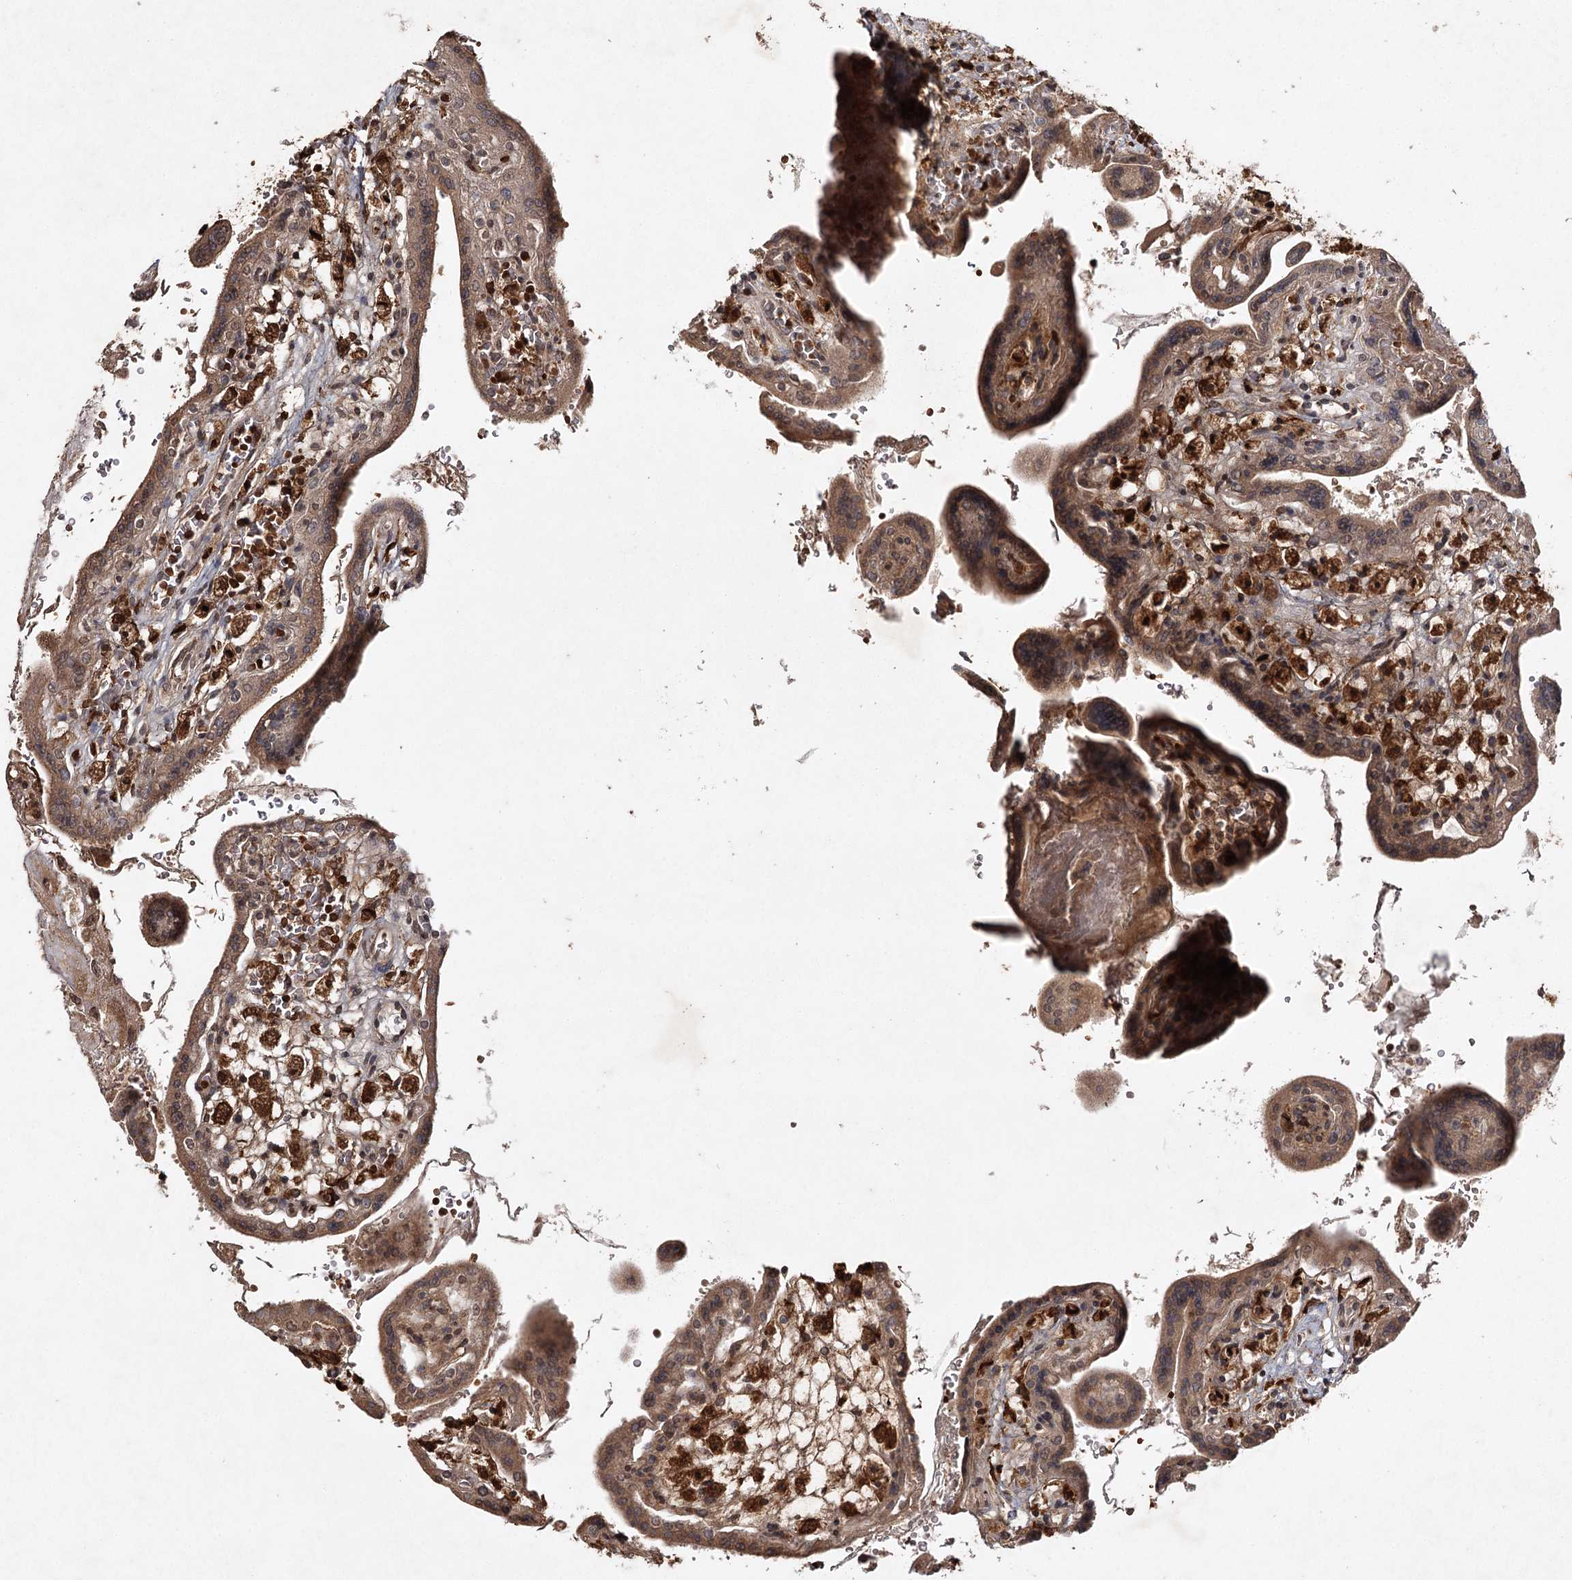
{"staining": {"intensity": "moderate", "quantity": ">75%", "location": "cytoplasmic/membranous"}, "tissue": "placenta", "cell_type": "Trophoblastic cells", "image_type": "normal", "snomed": [{"axis": "morphology", "description": "Normal tissue, NOS"}, {"axis": "topography", "description": "Placenta"}], "caption": "A brown stain labels moderate cytoplasmic/membranous expression of a protein in trophoblastic cells of normal placenta. (brown staining indicates protein expression, while blue staining denotes nuclei).", "gene": "CYP2B6", "patient": {"sex": "female", "age": 37}}